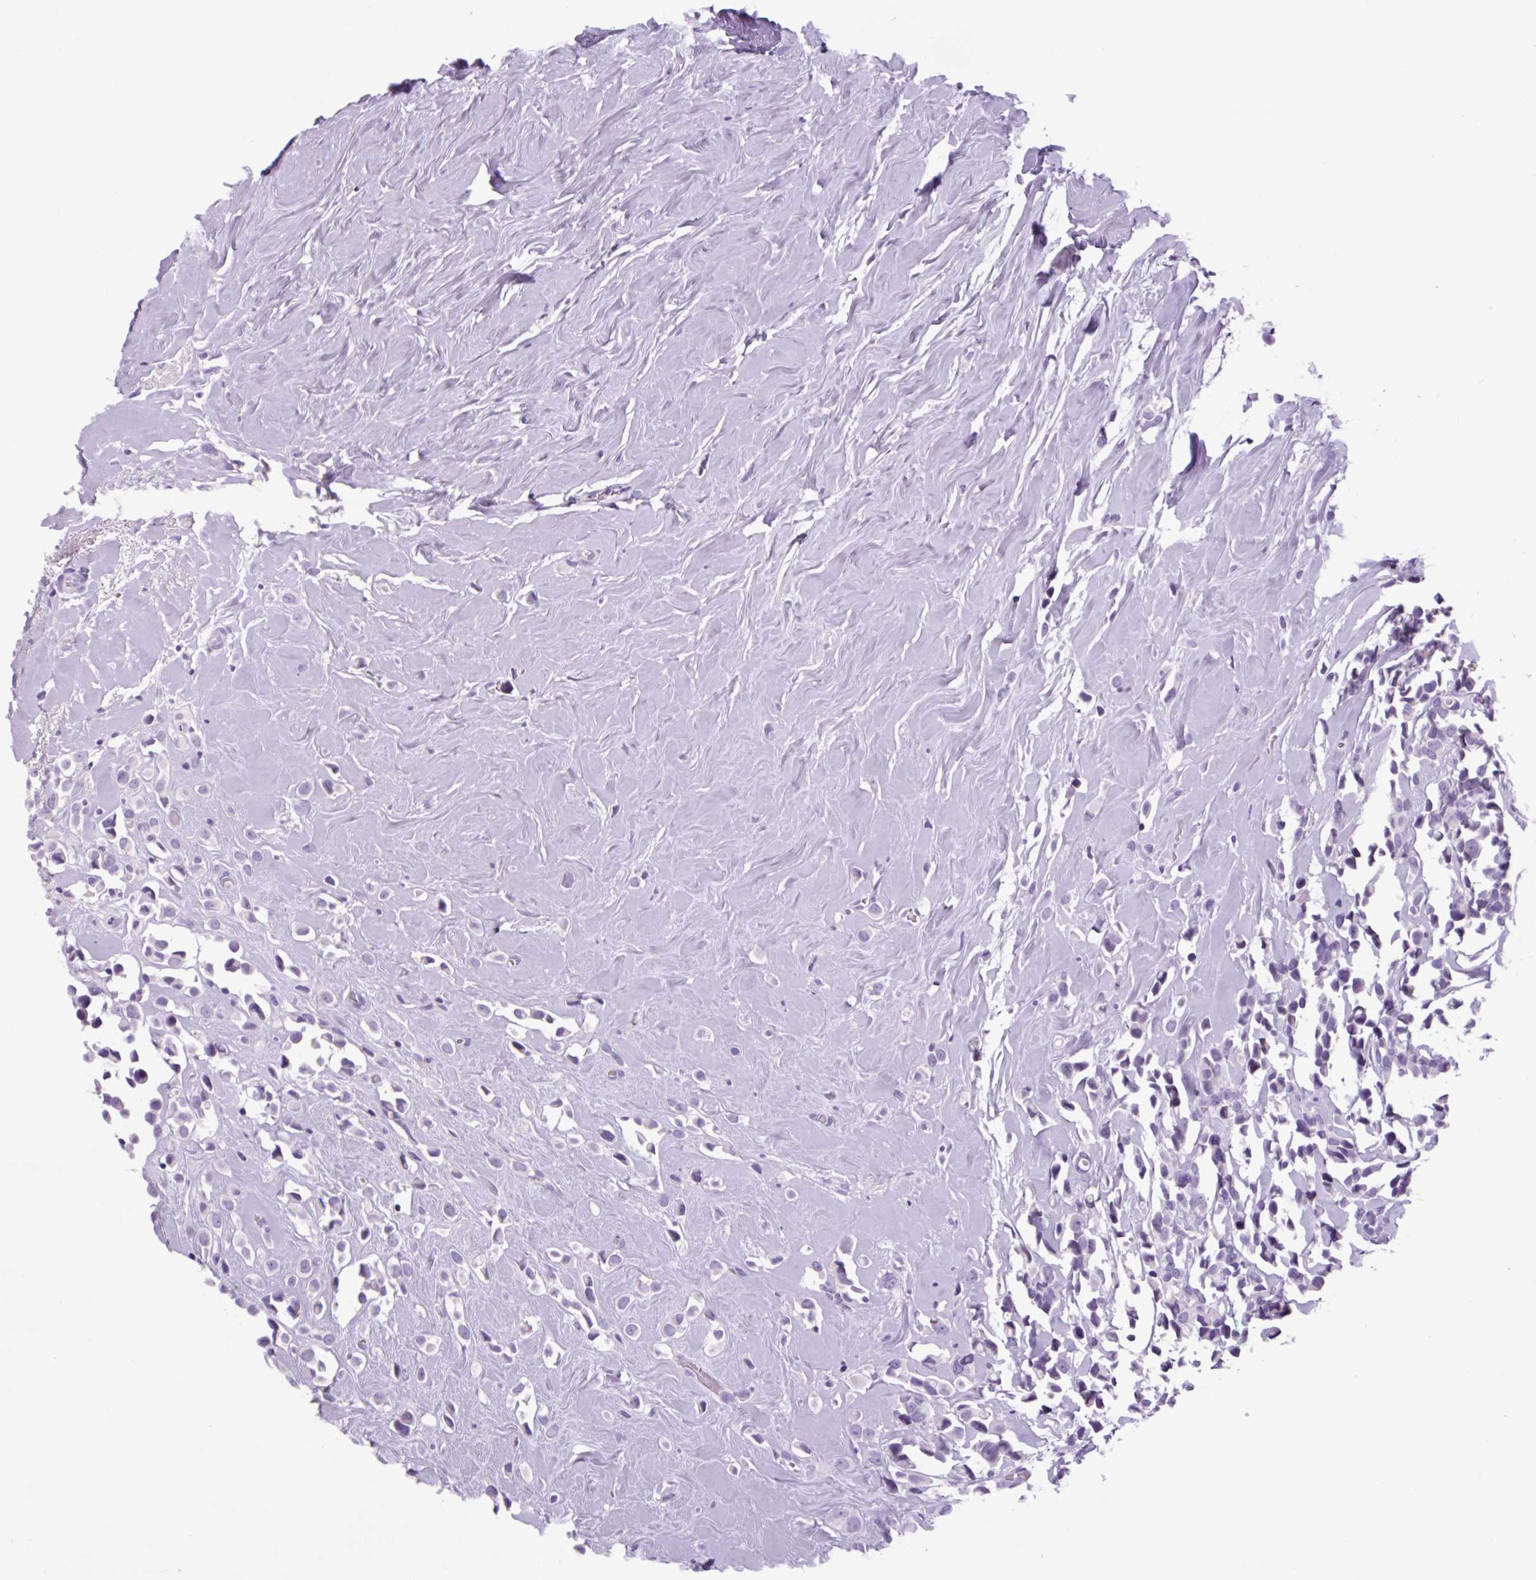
{"staining": {"intensity": "negative", "quantity": "none", "location": "none"}, "tissue": "breast cancer", "cell_type": "Tumor cells", "image_type": "cancer", "snomed": [{"axis": "morphology", "description": "Duct carcinoma"}, {"axis": "topography", "description": "Breast"}], "caption": "IHC photomicrograph of human breast cancer stained for a protein (brown), which demonstrates no positivity in tumor cells. (DAB (3,3'-diaminobenzidine) immunohistochemistry (IHC) with hematoxylin counter stain).", "gene": "VPREB1", "patient": {"sex": "female", "age": 80}}